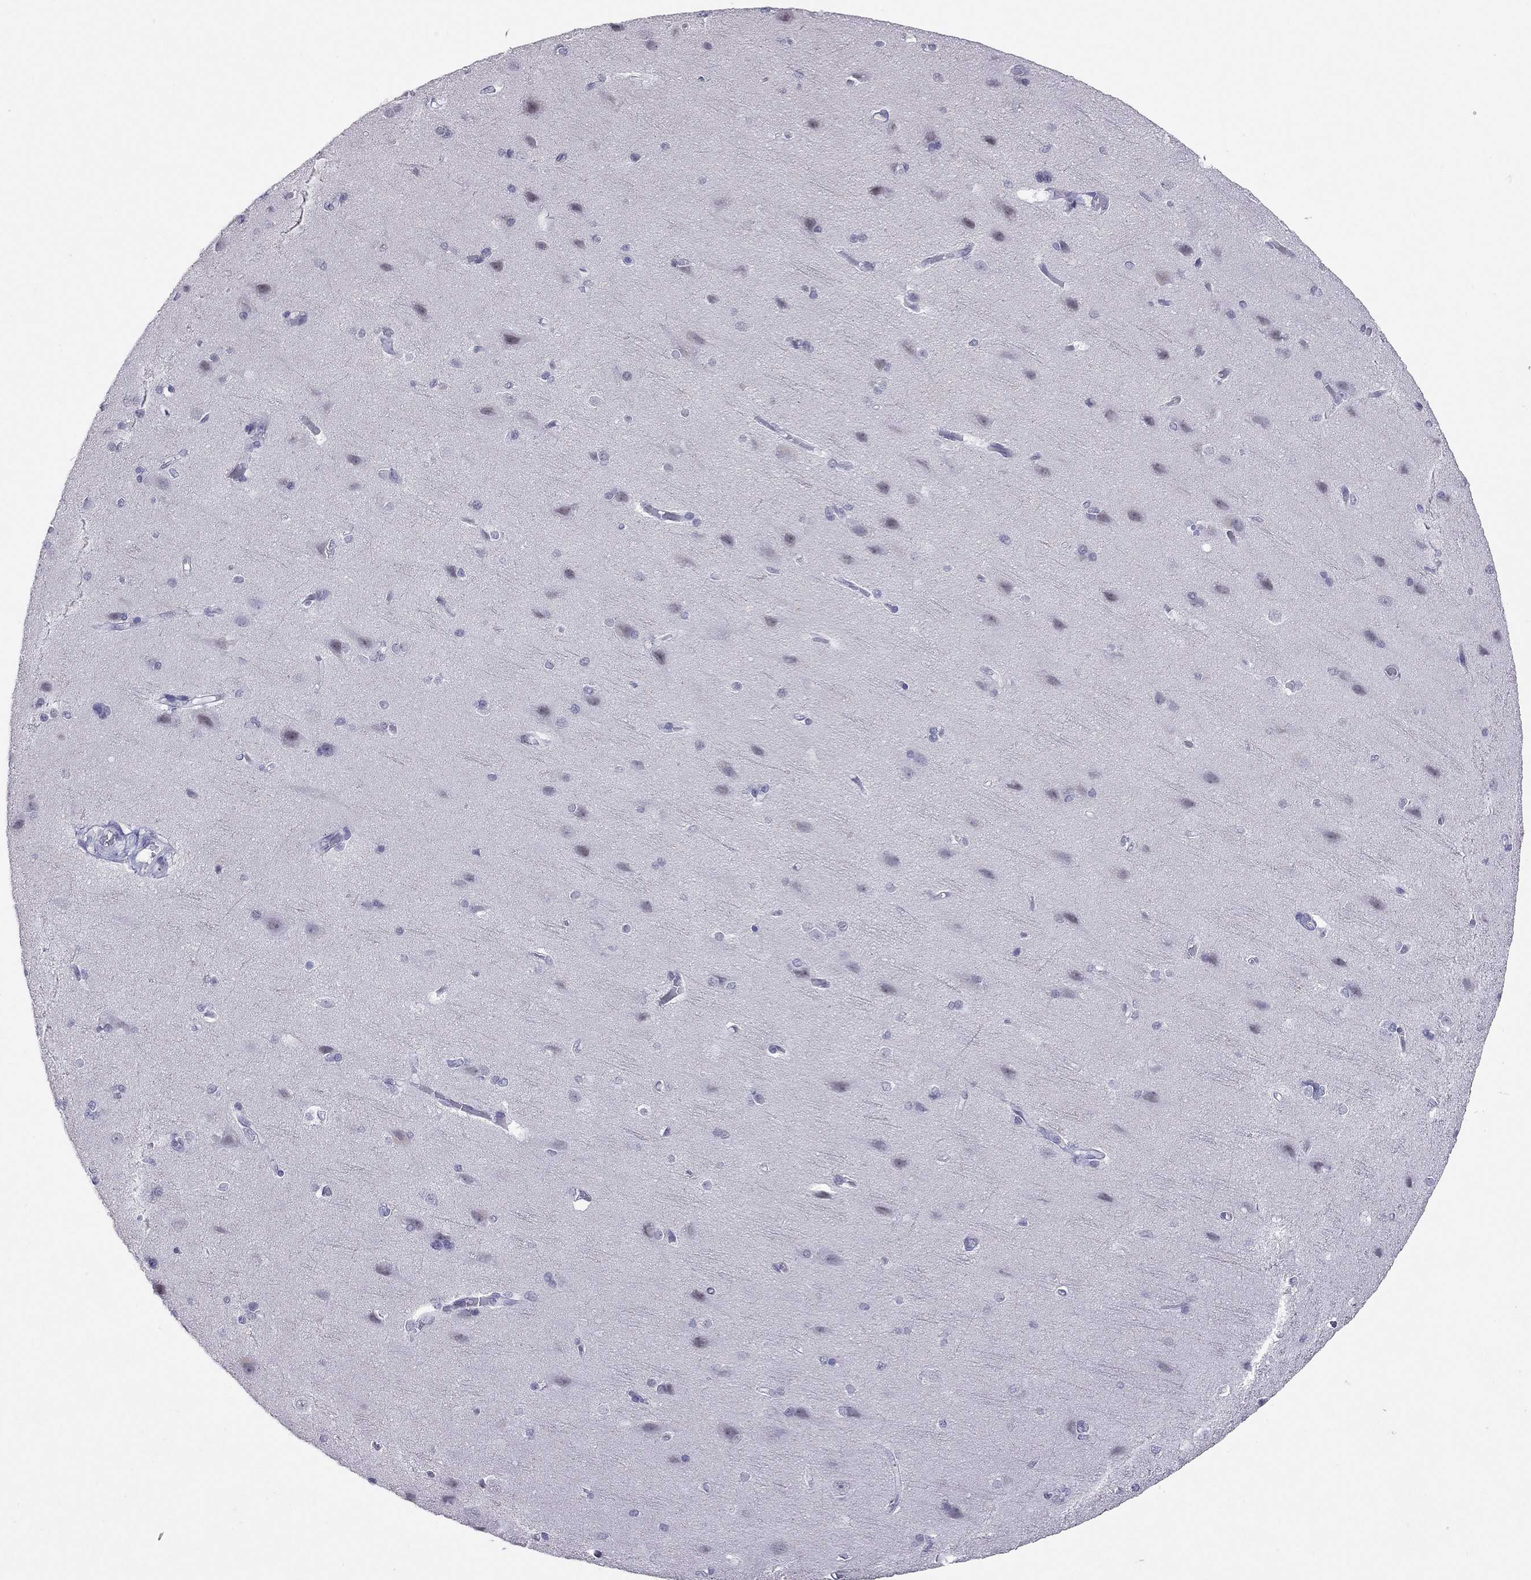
{"staining": {"intensity": "negative", "quantity": "none", "location": "none"}, "tissue": "cerebral cortex", "cell_type": "Endothelial cells", "image_type": "normal", "snomed": [{"axis": "morphology", "description": "Normal tissue, NOS"}, {"axis": "topography", "description": "Cerebral cortex"}], "caption": "High power microscopy histopathology image of an immunohistochemistry (IHC) micrograph of benign cerebral cortex, revealing no significant positivity in endothelial cells.", "gene": "JHY", "patient": {"sex": "male", "age": 37}}